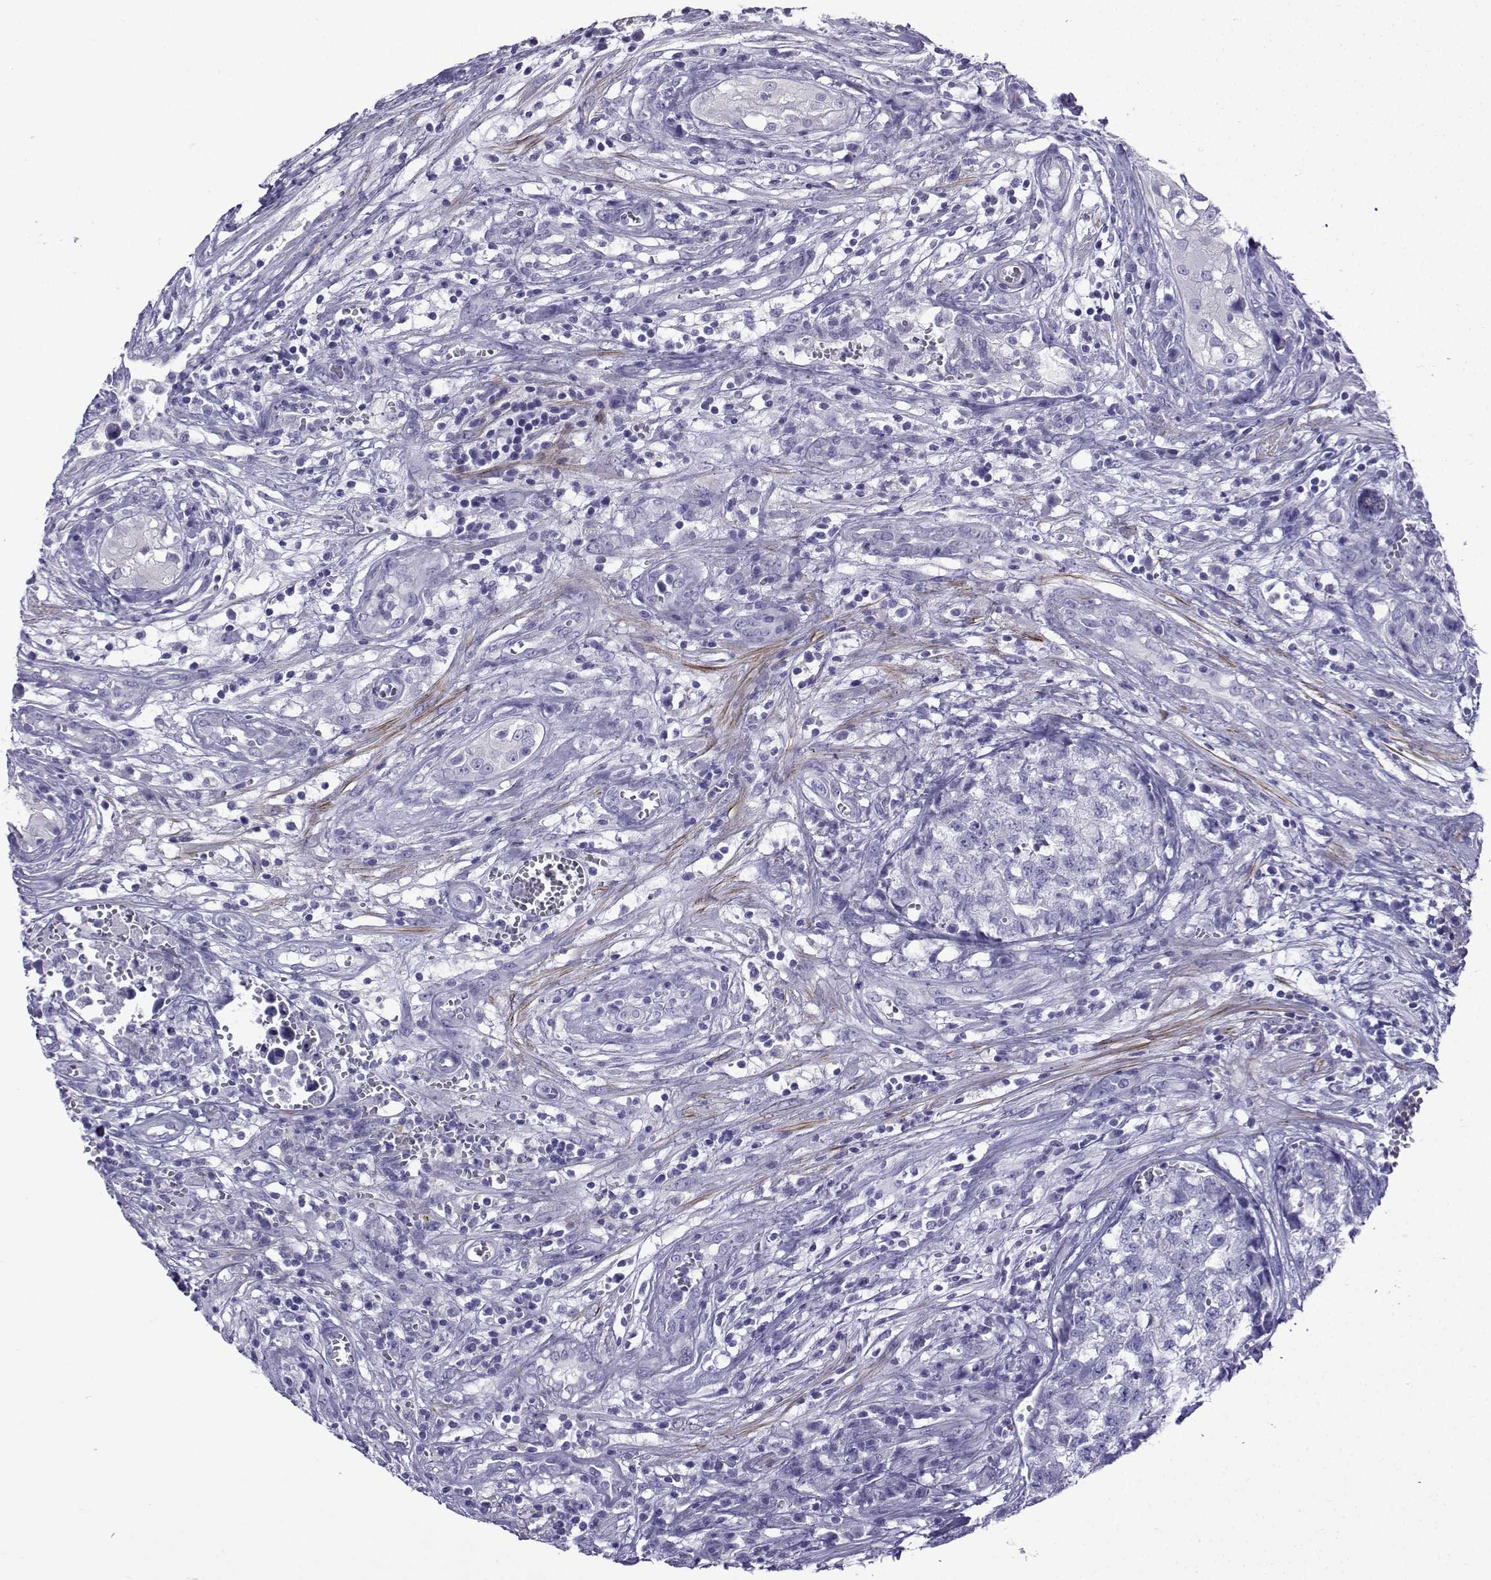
{"staining": {"intensity": "negative", "quantity": "none", "location": "none"}, "tissue": "testis cancer", "cell_type": "Tumor cells", "image_type": "cancer", "snomed": [{"axis": "morphology", "description": "Seminoma, NOS"}, {"axis": "morphology", "description": "Carcinoma, Embryonal, NOS"}, {"axis": "topography", "description": "Testis"}], "caption": "Immunohistochemistry histopathology image of neoplastic tissue: human testis cancer (seminoma) stained with DAB (3,3'-diaminobenzidine) displays no significant protein staining in tumor cells.", "gene": "KCNF1", "patient": {"sex": "male", "age": 22}}